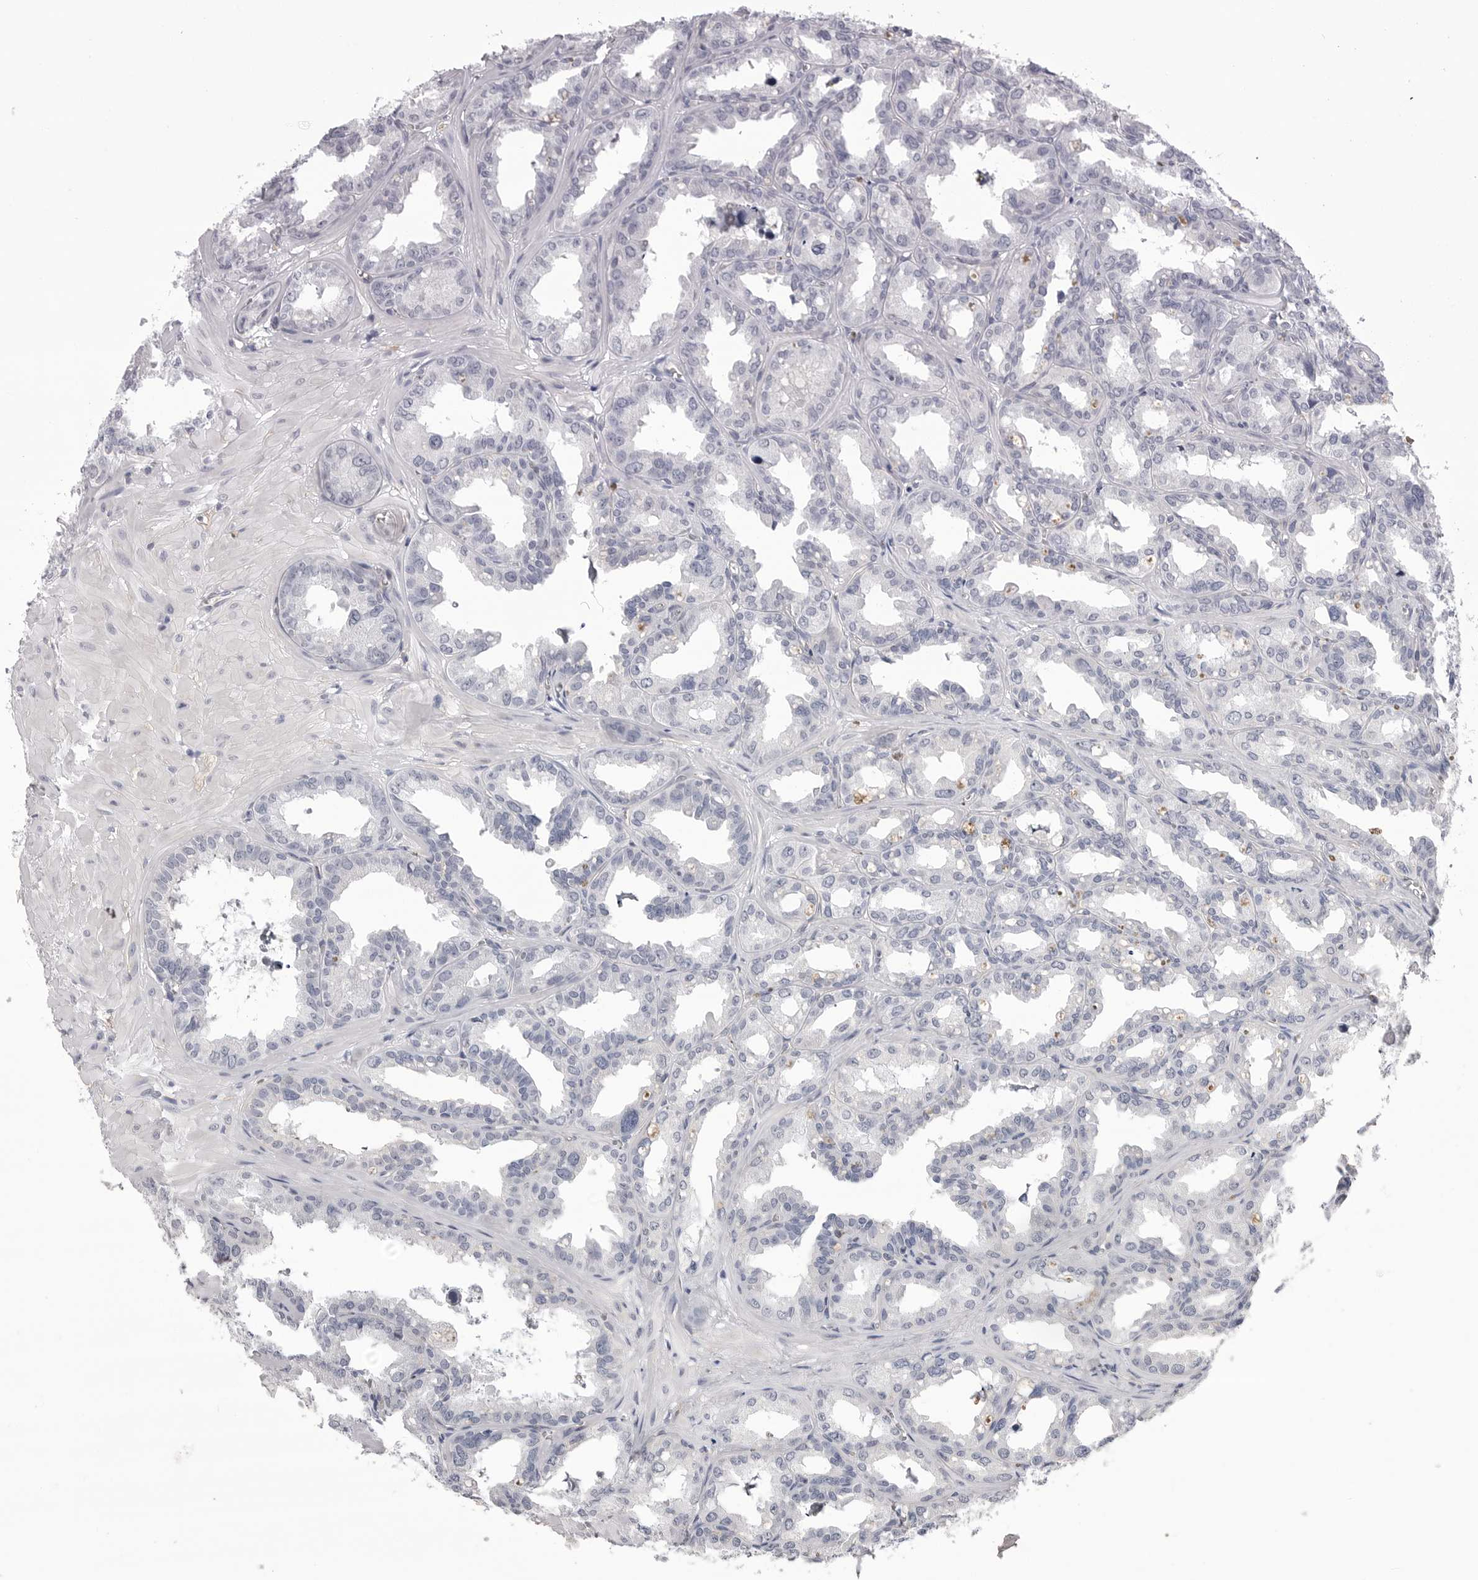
{"staining": {"intensity": "negative", "quantity": "none", "location": "none"}, "tissue": "seminal vesicle", "cell_type": "Glandular cells", "image_type": "normal", "snomed": [{"axis": "morphology", "description": "Normal tissue, NOS"}, {"axis": "topography", "description": "Prostate"}, {"axis": "topography", "description": "Seminal veicle"}], "caption": "DAB (3,3'-diaminobenzidine) immunohistochemical staining of unremarkable human seminal vesicle reveals no significant staining in glandular cells.", "gene": "DLGAP3", "patient": {"sex": "male", "age": 51}}